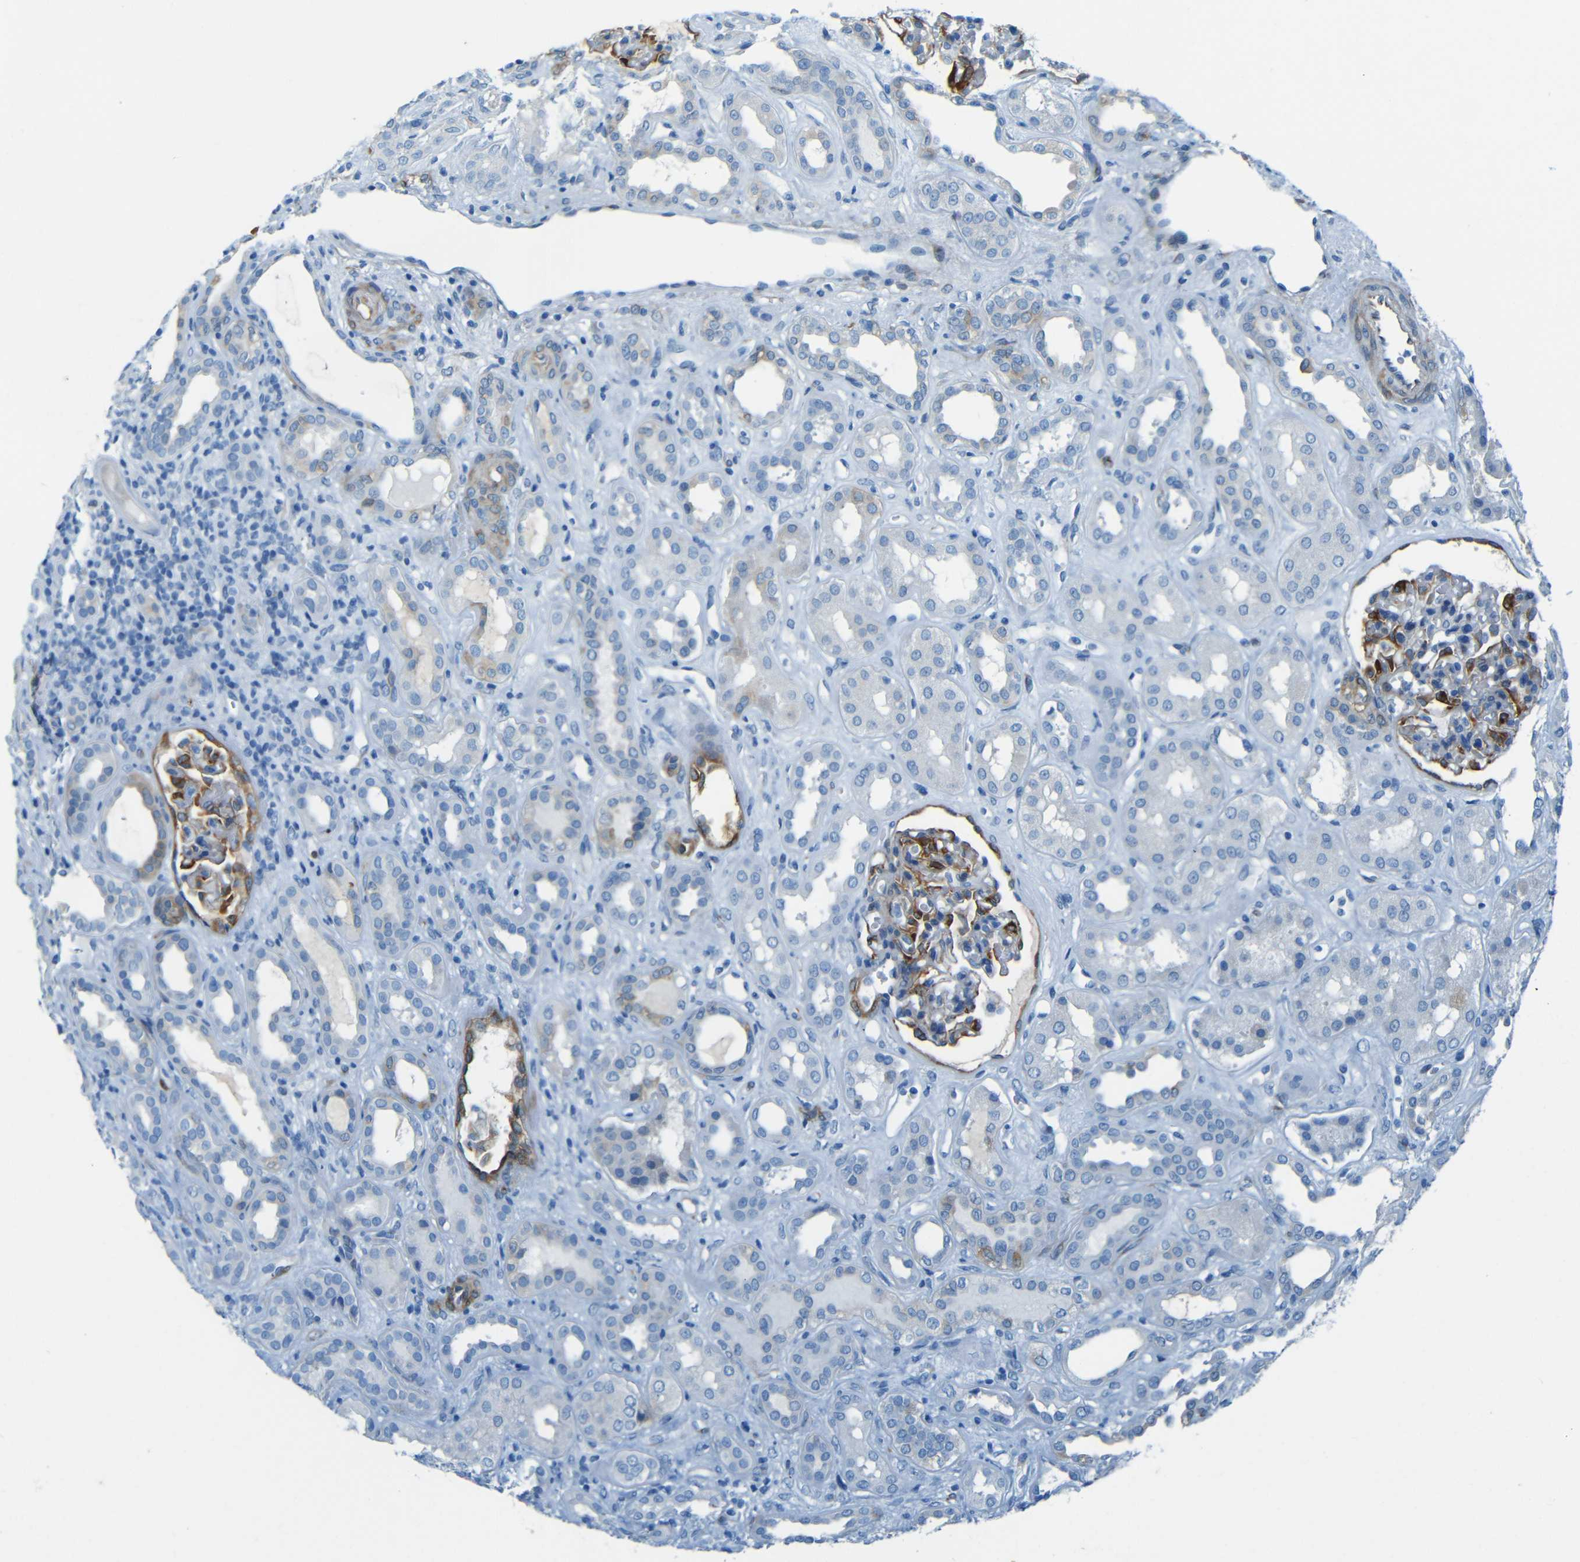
{"staining": {"intensity": "strong", "quantity": "<25%", "location": "cytoplasmic/membranous"}, "tissue": "kidney", "cell_type": "Cells in glomeruli", "image_type": "normal", "snomed": [{"axis": "morphology", "description": "Normal tissue, NOS"}, {"axis": "topography", "description": "Kidney"}], "caption": "This is a histology image of IHC staining of normal kidney, which shows strong staining in the cytoplasmic/membranous of cells in glomeruli.", "gene": "MAP2", "patient": {"sex": "male", "age": 59}}